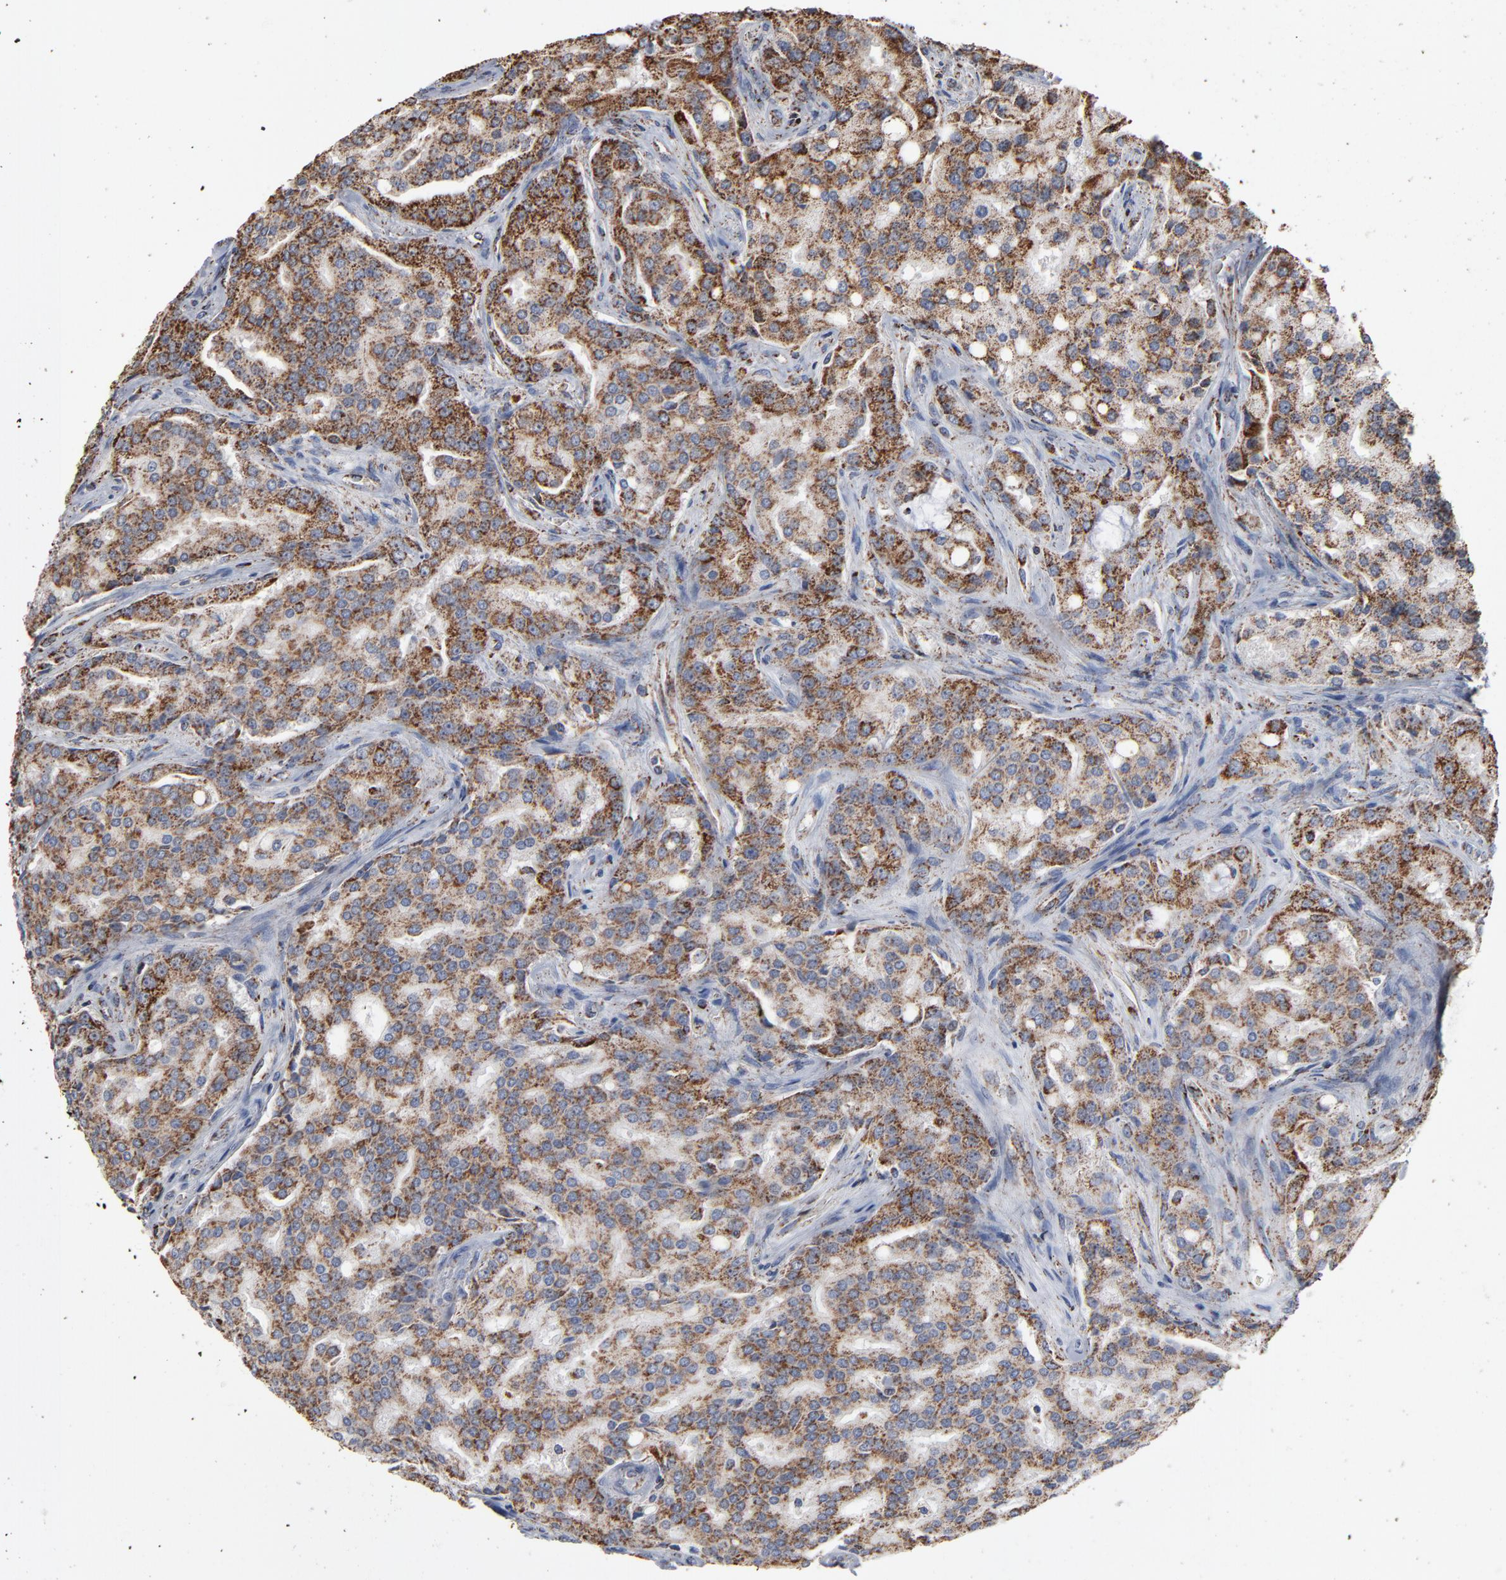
{"staining": {"intensity": "strong", "quantity": ">75%", "location": "cytoplasmic/membranous"}, "tissue": "prostate cancer", "cell_type": "Tumor cells", "image_type": "cancer", "snomed": [{"axis": "morphology", "description": "Adenocarcinoma, High grade"}, {"axis": "topography", "description": "Prostate"}], "caption": "IHC of prostate cancer displays high levels of strong cytoplasmic/membranous positivity in about >75% of tumor cells. Nuclei are stained in blue.", "gene": "UQCRC1", "patient": {"sex": "male", "age": 72}}